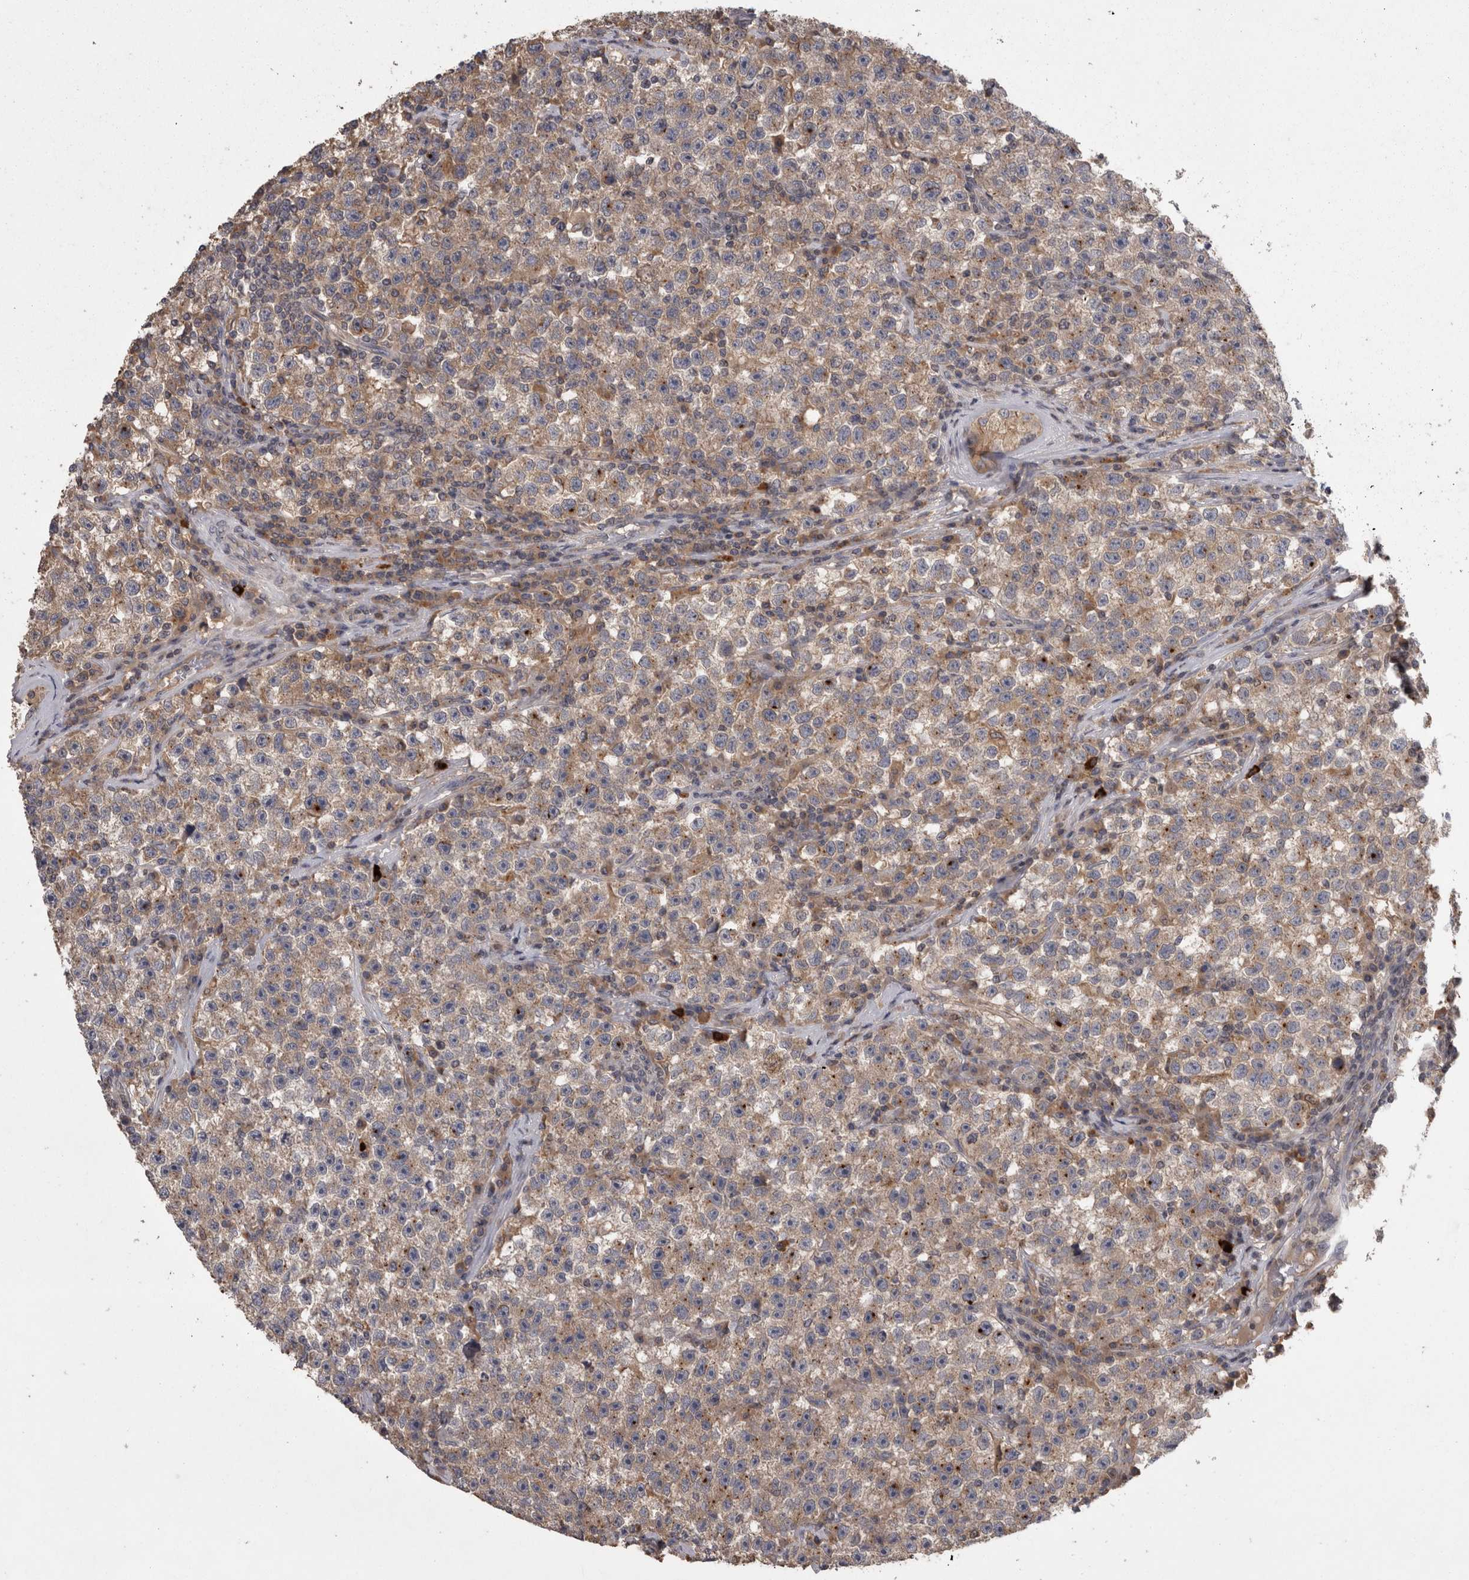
{"staining": {"intensity": "weak", "quantity": ">75%", "location": "cytoplasmic/membranous"}, "tissue": "testis cancer", "cell_type": "Tumor cells", "image_type": "cancer", "snomed": [{"axis": "morphology", "description": "Seminoma, NOS"}, {"axis": "topography", "description": "Testis"}], "caption": "This micrograph demonstrates IHC staining of human seminoma (testis), with low weak cytoplasmic/membranous expression in approximately >75% of tumor cells.", "gene": "PCM1", "patient": {"sex": "male", "age": 22}}